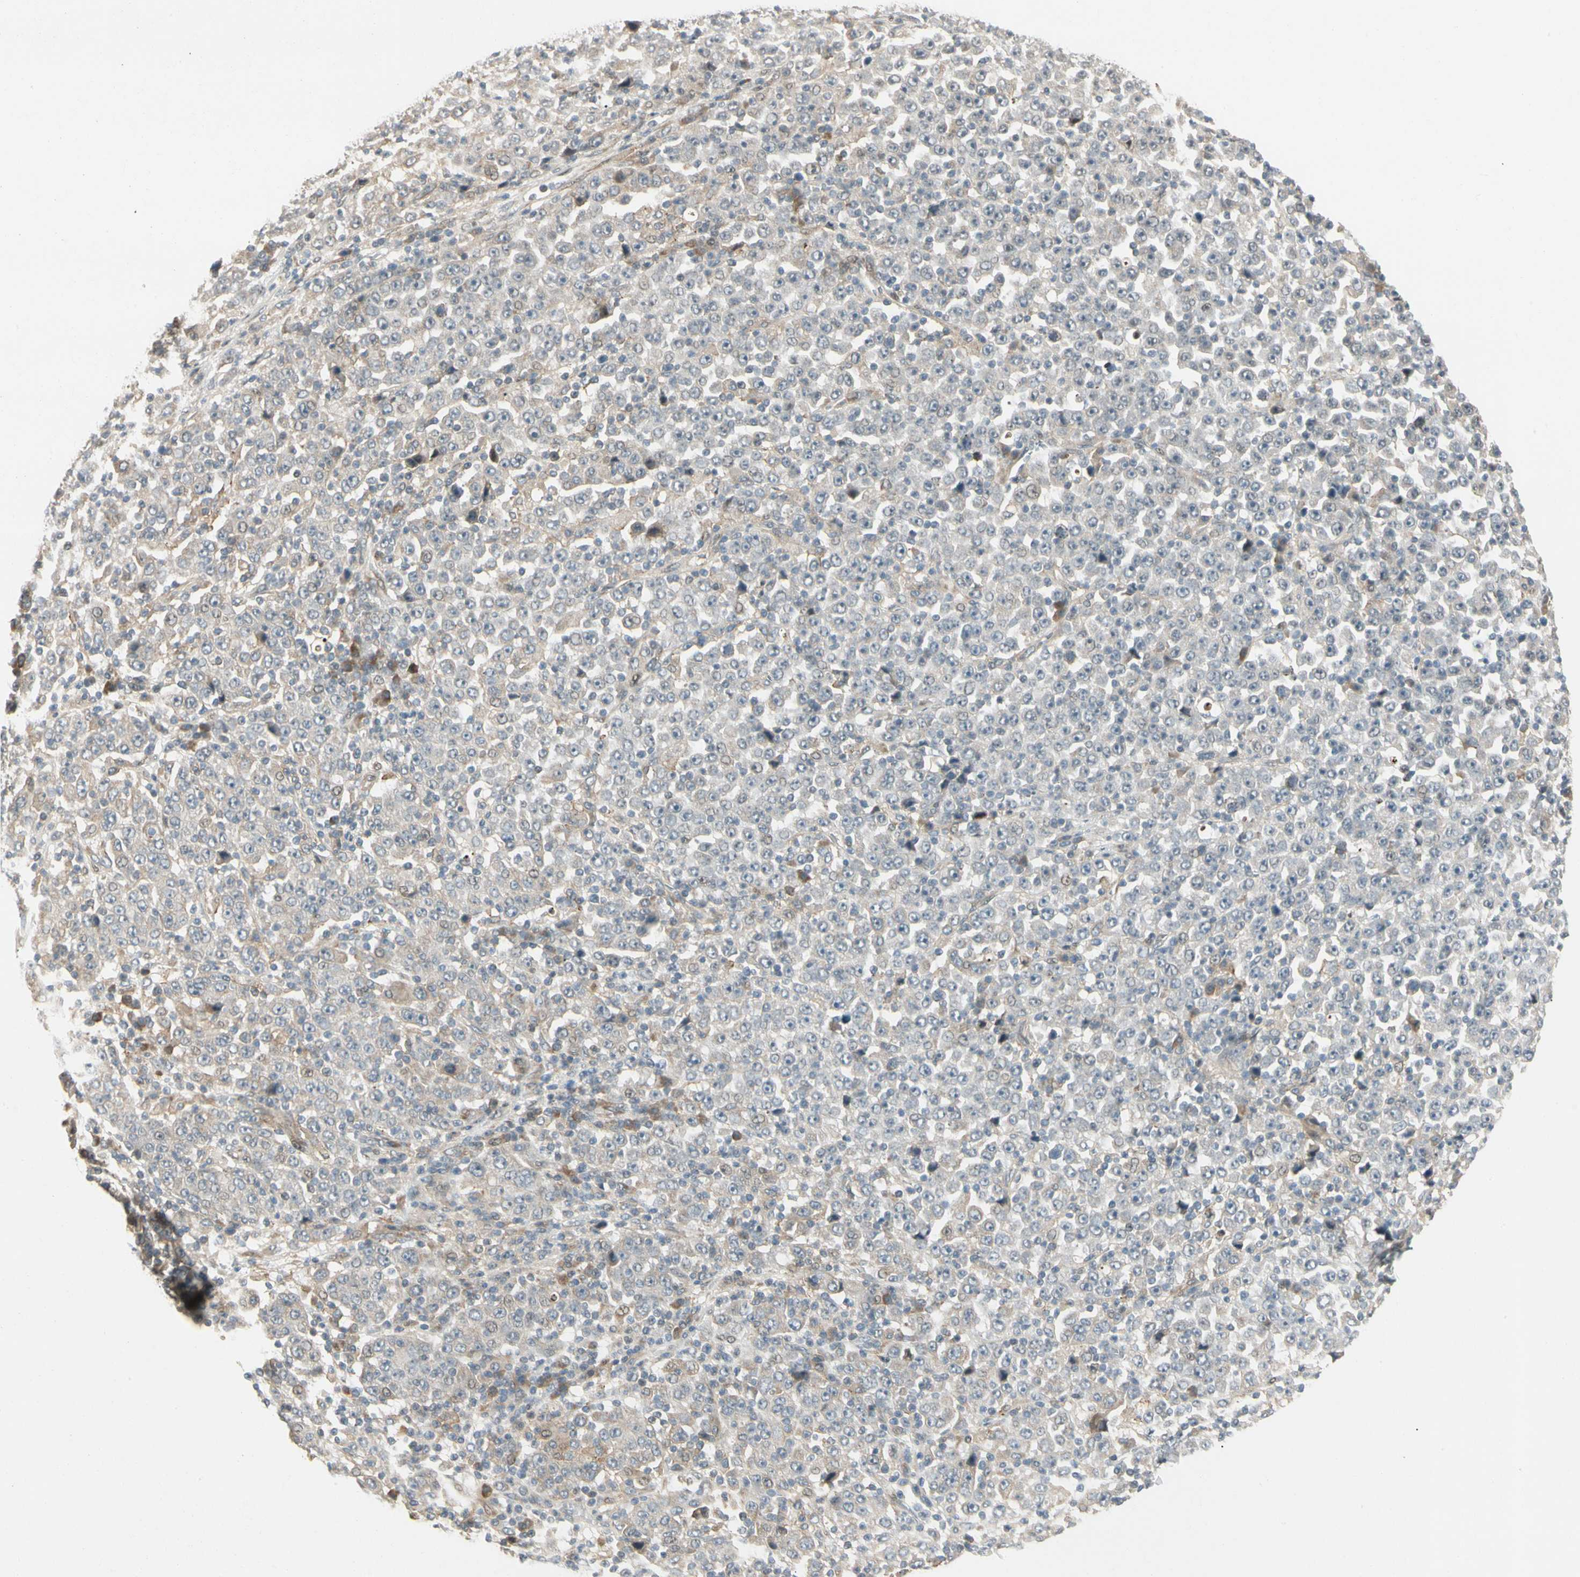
{"staining": {"intensity": "moderate", "quantity": "<25%", "location": "cytoplasmic/membranous"}, "tissue": "stomach cancer", "cell_type": "Tumor cells", "image_type": "cancer", "snomed": [{"axis": "morphology", "description": "Normal tissue, NOS"}, {"axis": "morphology", "description": "Adenocarcinoma, NOS"}, {"axis": "topography", "description": "Stomach, upper"}, {"axis": "topography", "description": "Stomach"}], "caption": "Stomach adenocarcinoma stained with a brown dye demonstrates moderate cytoplasmic/membranous positive staining in about <25% of tumor cells.", "gene": "FNDC3B", "patient": {"sex": "male", "age": 59}}